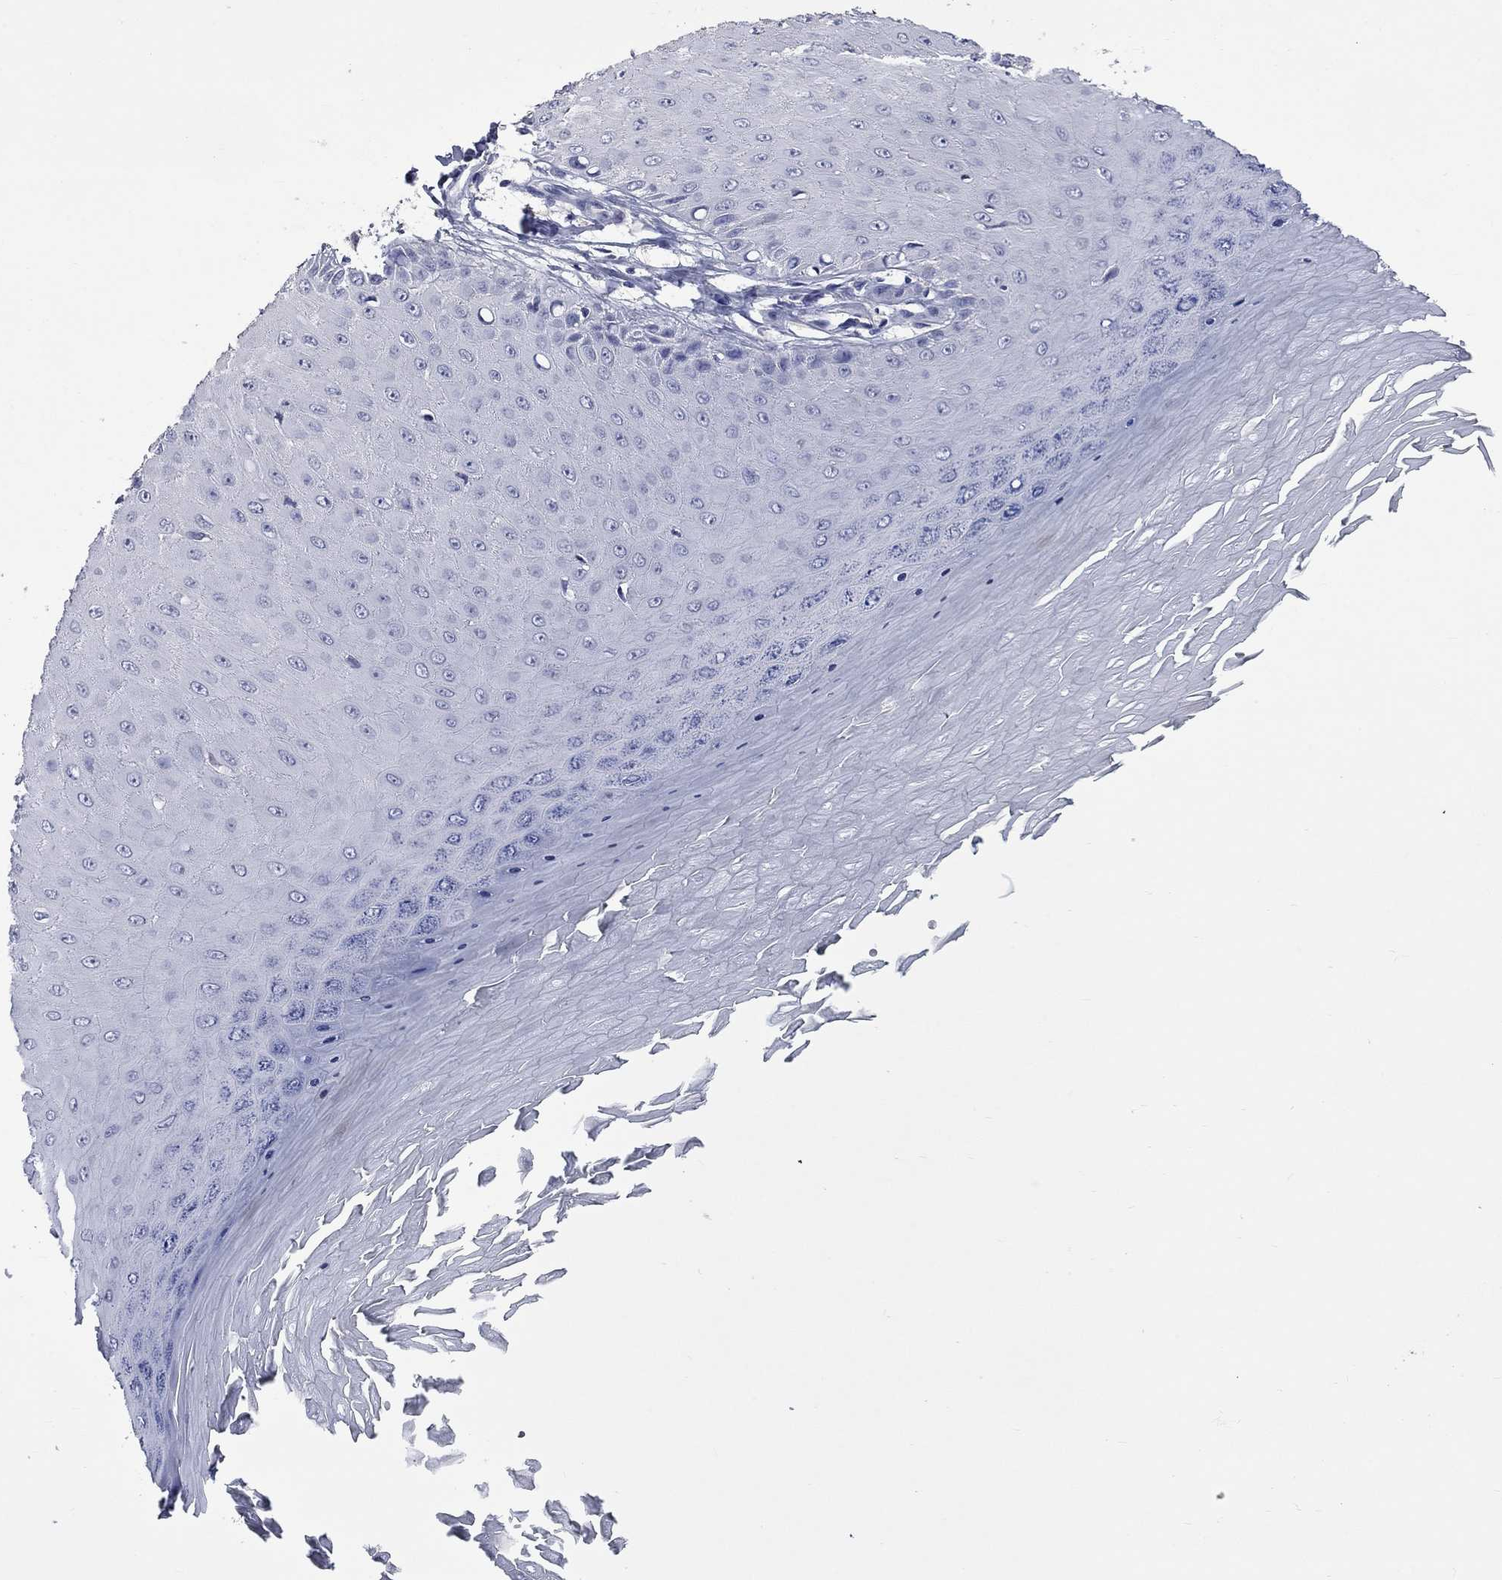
{"staining": {"intensity": "negative", "quantity": "none", "location": "none"}, "tissue": "skin cancer", "cell_type": "Tumor cells", "image_type": "cancer", "snomed": [{"axis": "morphology", "description": "Inflammation, NOS"}, {"axis": "morphology", "description": "Squamous cell carcinoma, NOS"}, {"axis": "topography", "description": "Skin"}], "caption": "This is an immunohistochemistry image of human skin cancer (squamous cell carcinoma). There is no positivity in tumor cells.", "gene": "PLEK", "patient": {"sex": "male", "age": 70}}